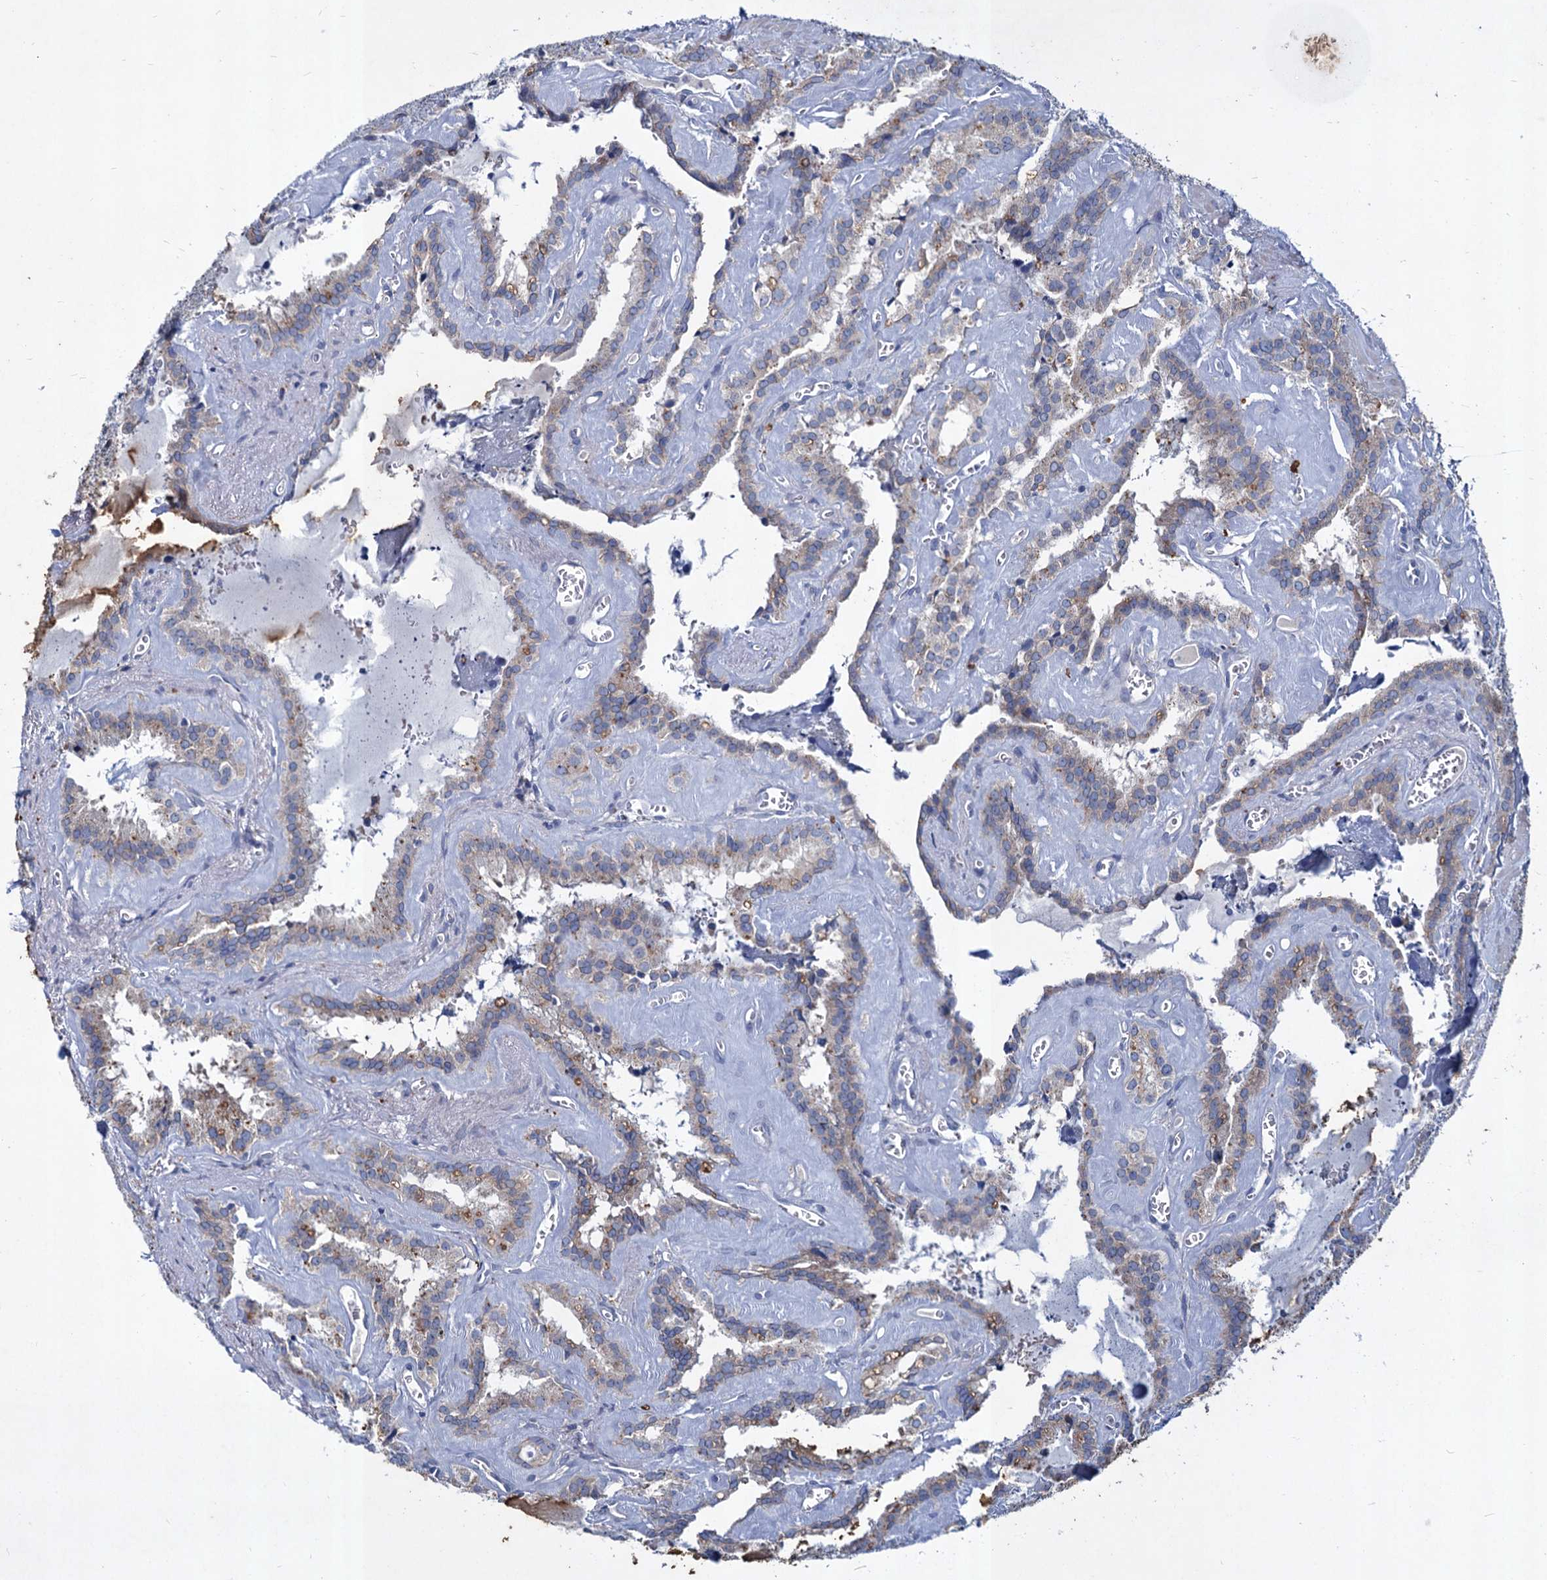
{"staining": {"intensity": "moderate", "quantity": "<25%", "location": "cytoplasmic/membranous"}, "tissue": "seminal vesicle", "cell_type": "Glandular cells", "image_type": "normal", "snomed": [{"axis": "morphology", "description": "Normal tissue, NOS"}, {"axis": "topography", "description": "Prostate"}, {"axis": "topography", "description": "Seminal veicle"}], "caption": "Seminal vesicle stained with DAB IHC displays low levels of moderate cytoplasmic/membranous expression in approximately <25% of glandular cells. The protein is shown in brown color, while the nuclei are stained blue.", "gene": "TMX2", "patient": {"sex": "male", "age": 59}}